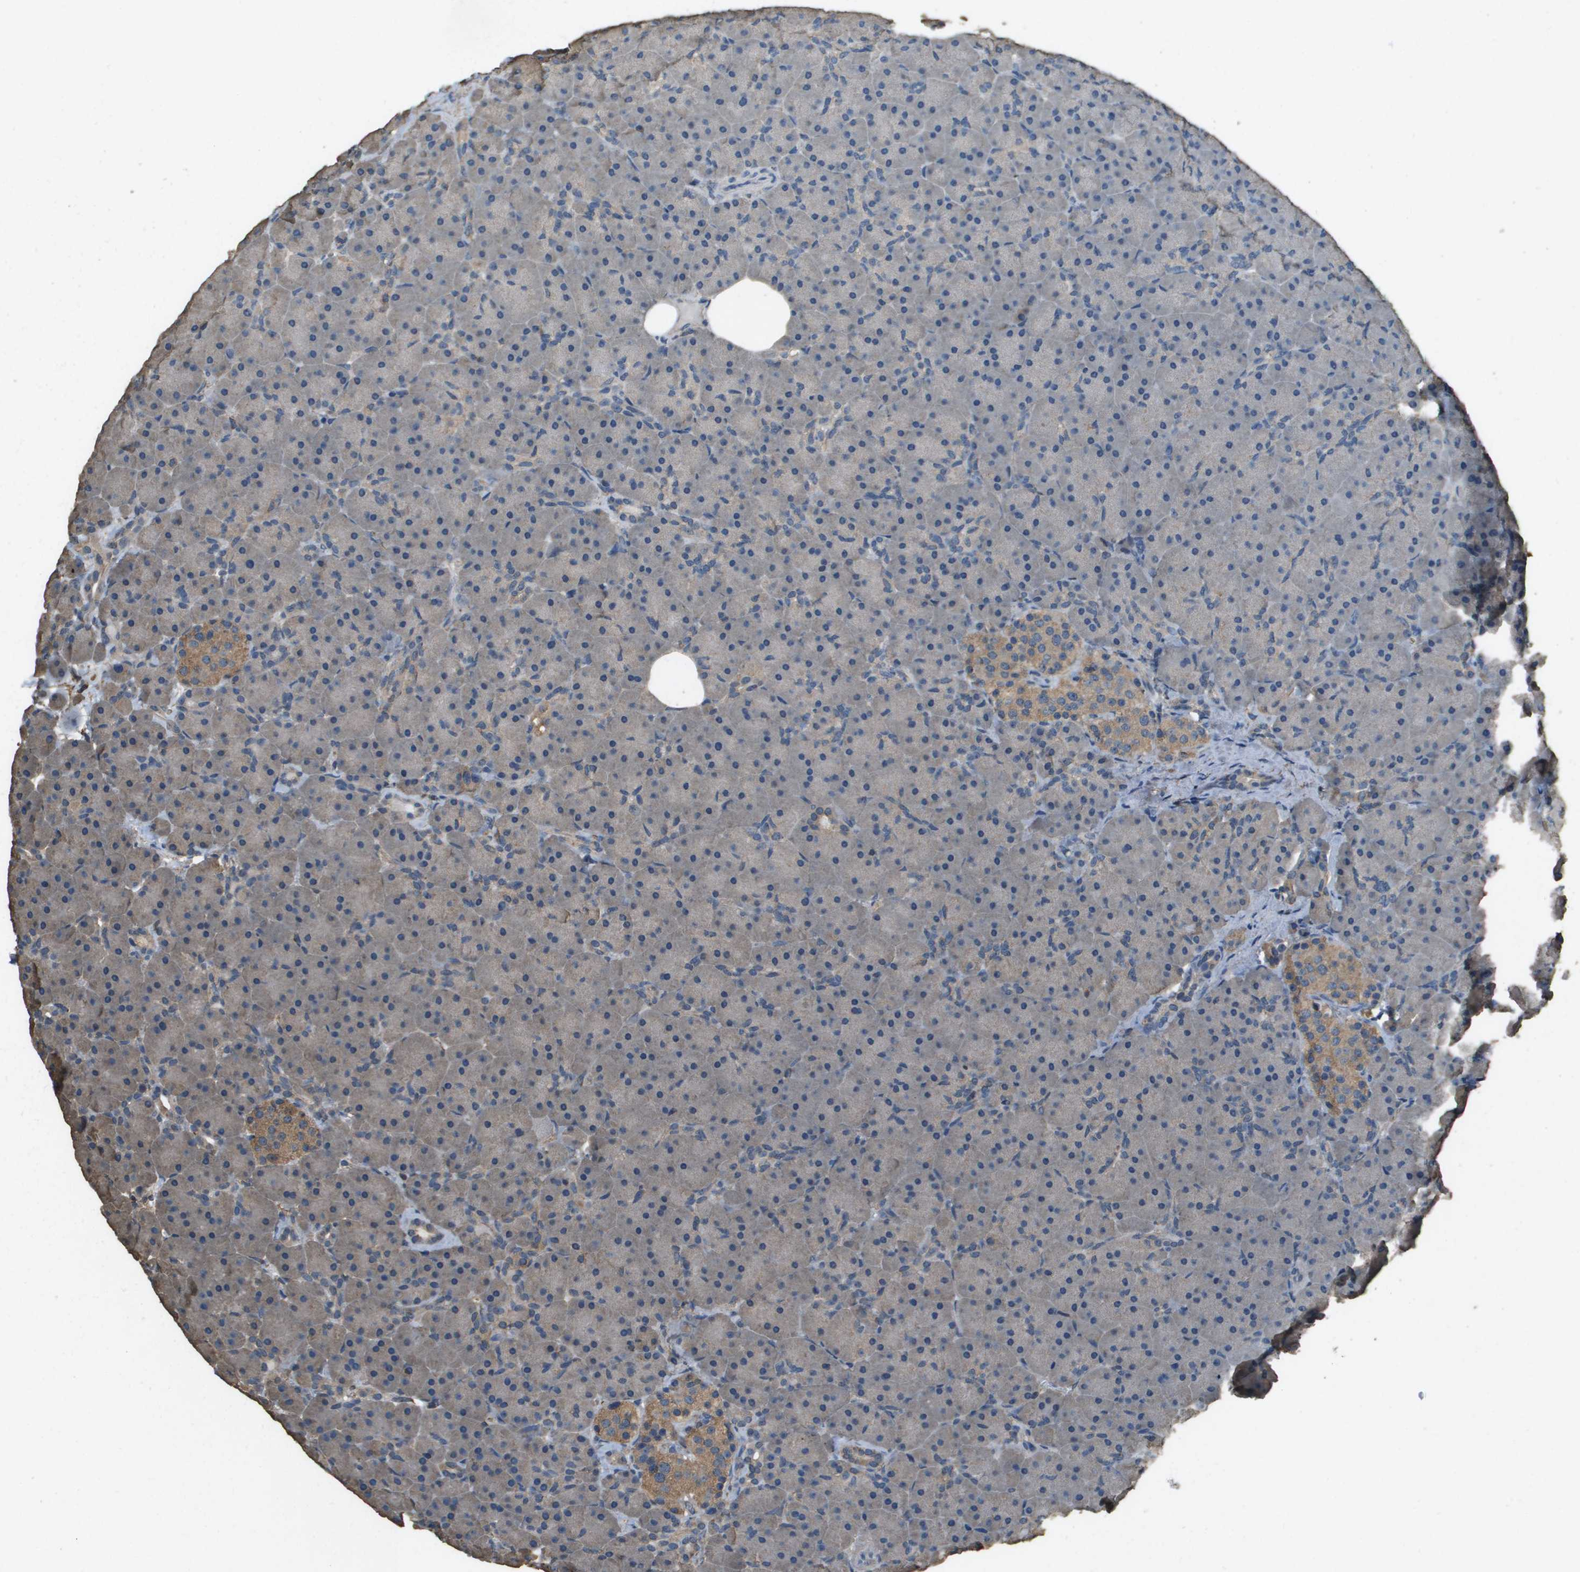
{"staining": {"intensity": "negative", "quantity": "none", "location": "none"}, "tissue": "pancreas", "cell_type": "Exocrine glandular cells", "image_type": "normal", "snomed": [{"axis": "morphology", "description": "Normal tissue, NOS"}, {"axis": "topography", "description": "Pancreas"}], "caption": "Histopathology image shows no protein staining in exocrine glandular cells of unremarkable pancreas.", "gene": "MS4A7", "patient": {"sex": "male", "age": 66}}